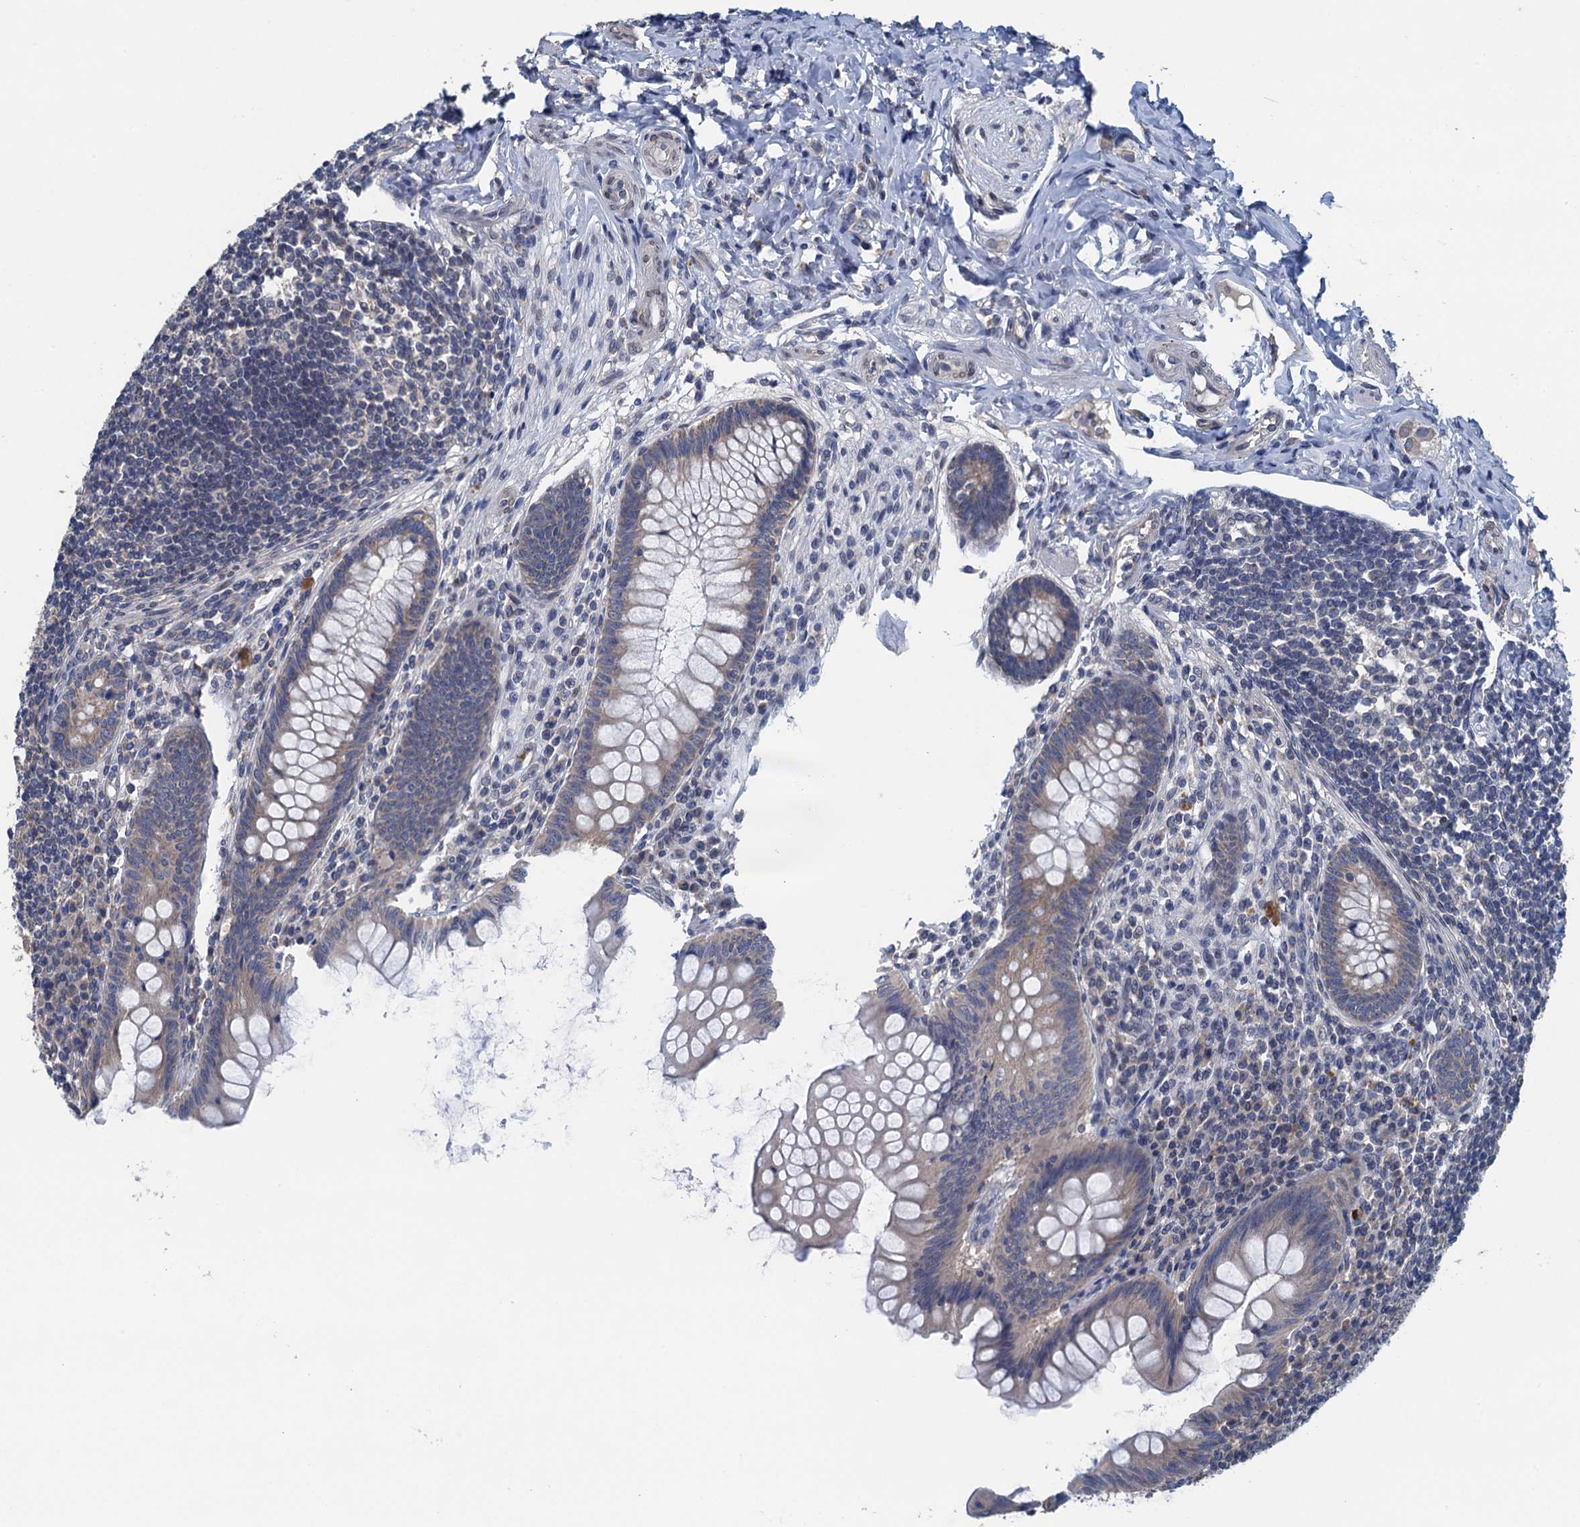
{"staining": {"intensity": "weak", "quantity": ">75%", "location": "cytoplasmic/membranous"}, "tissue": "appendix", "cell_type": "Glandular cells", "image_type": "normal", "snomed": [{"axis": "morphology", "description": "Normal tissue, NOS"}, {"axis": "topography", "description": "Appendix"}], "caption": "Immunohistochemical staining of normal appendix shows weak cytoplasmic/membranous protein staining in approximately >75% of glandular cells. (DAB (3,3'-diaminobenzidine) IHC with brightfield microscopy, high magnification).", "gene": "CTU2", "patient": {"sex": "female", "age": 33}}